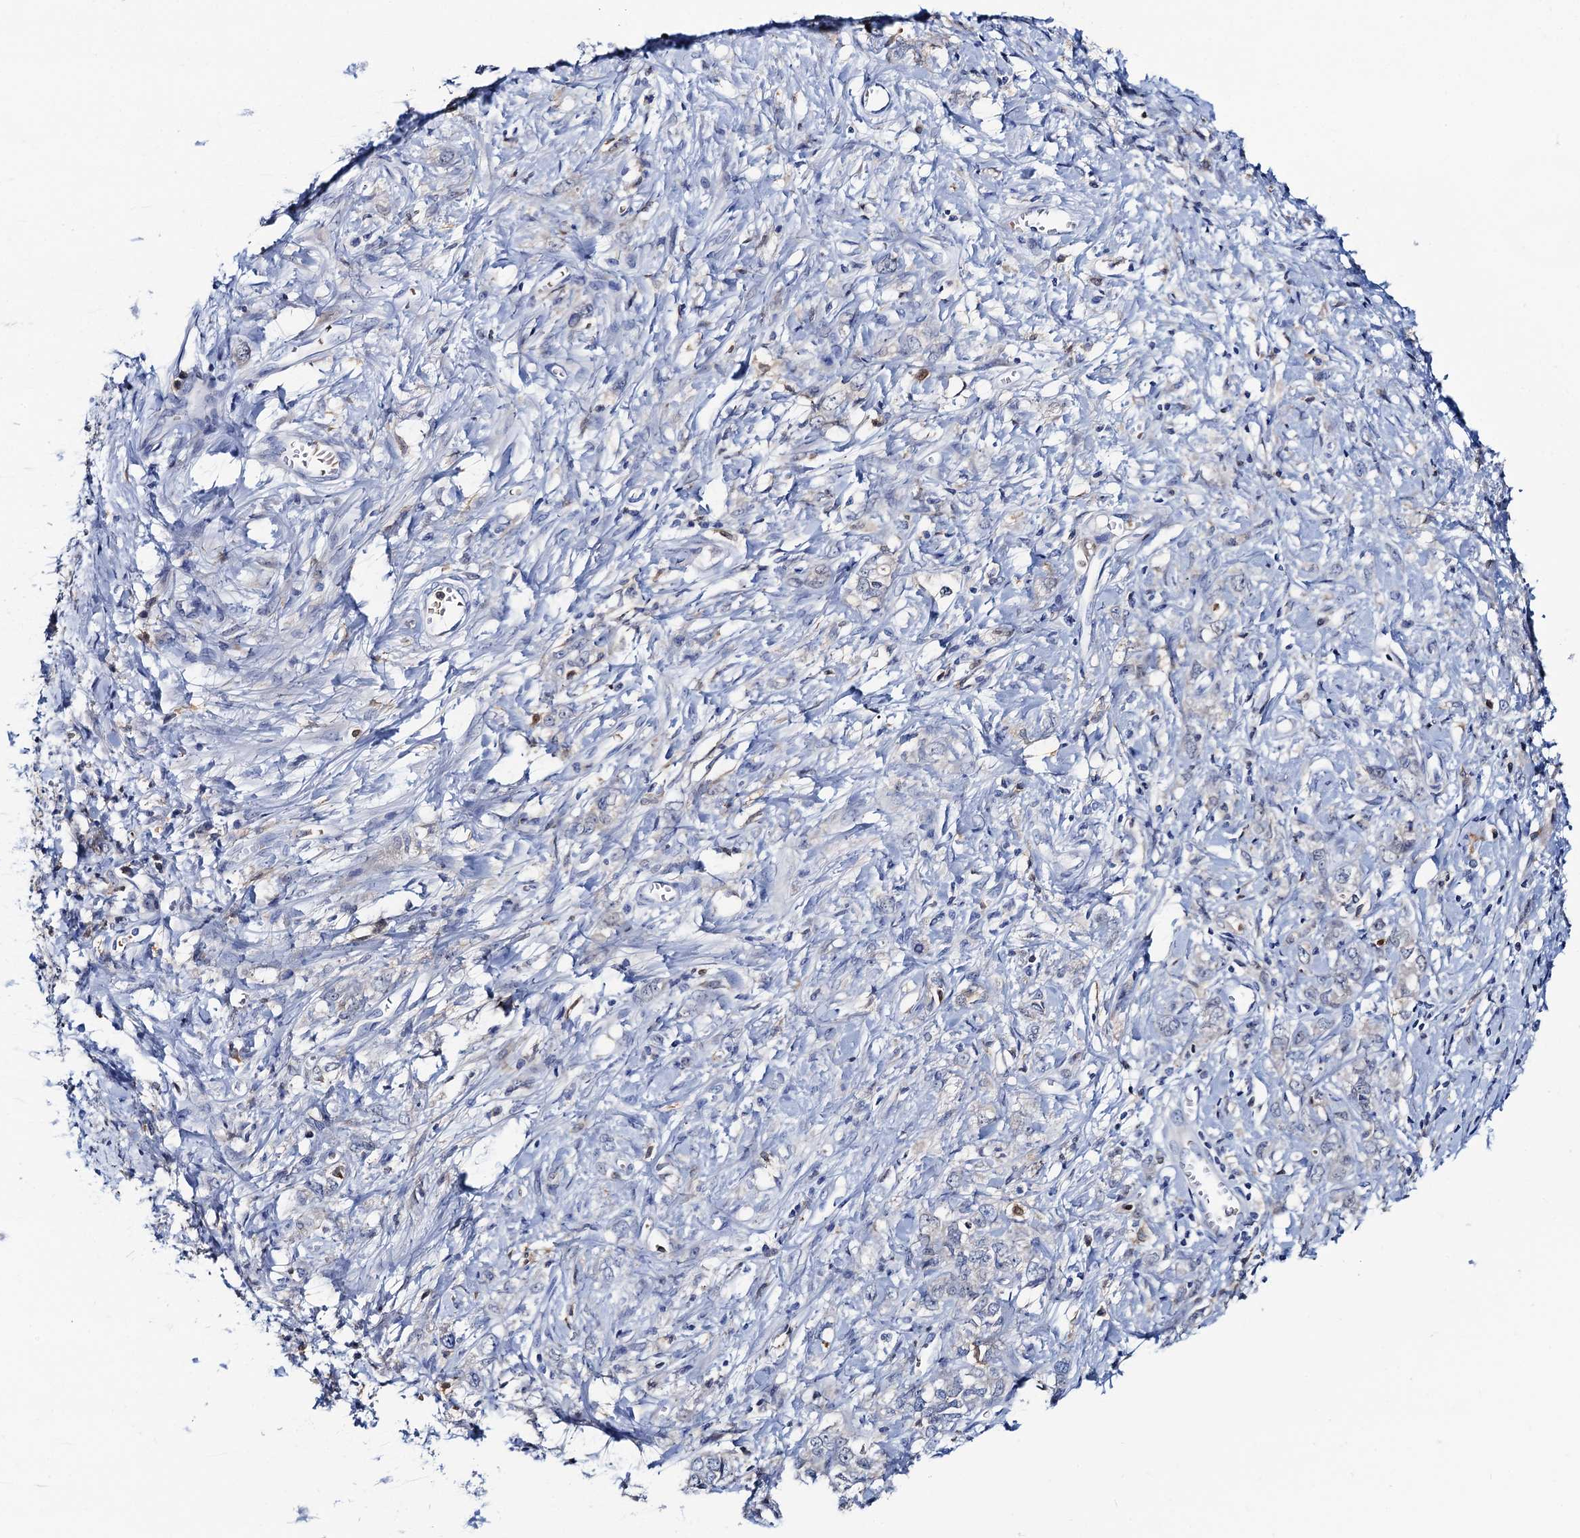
{"staining": {"intensity": "negative", "quantity": "none", "location": "none"}, "tissue": "stomach cancer", "cell_type": "Tumor cells", "image_type": "cancer", "snomed": [{"axis": "morphology", "description": "Adenocarcinoma, NOS"}, {"axis": "topography", "description": "Stomach"}], "caption": "Micrograph shows no significant protein expression in tumor cells of adenocarcinoma (stomach).", "gene": "FAH", "patient": {"sex": "female", "age": 76}}